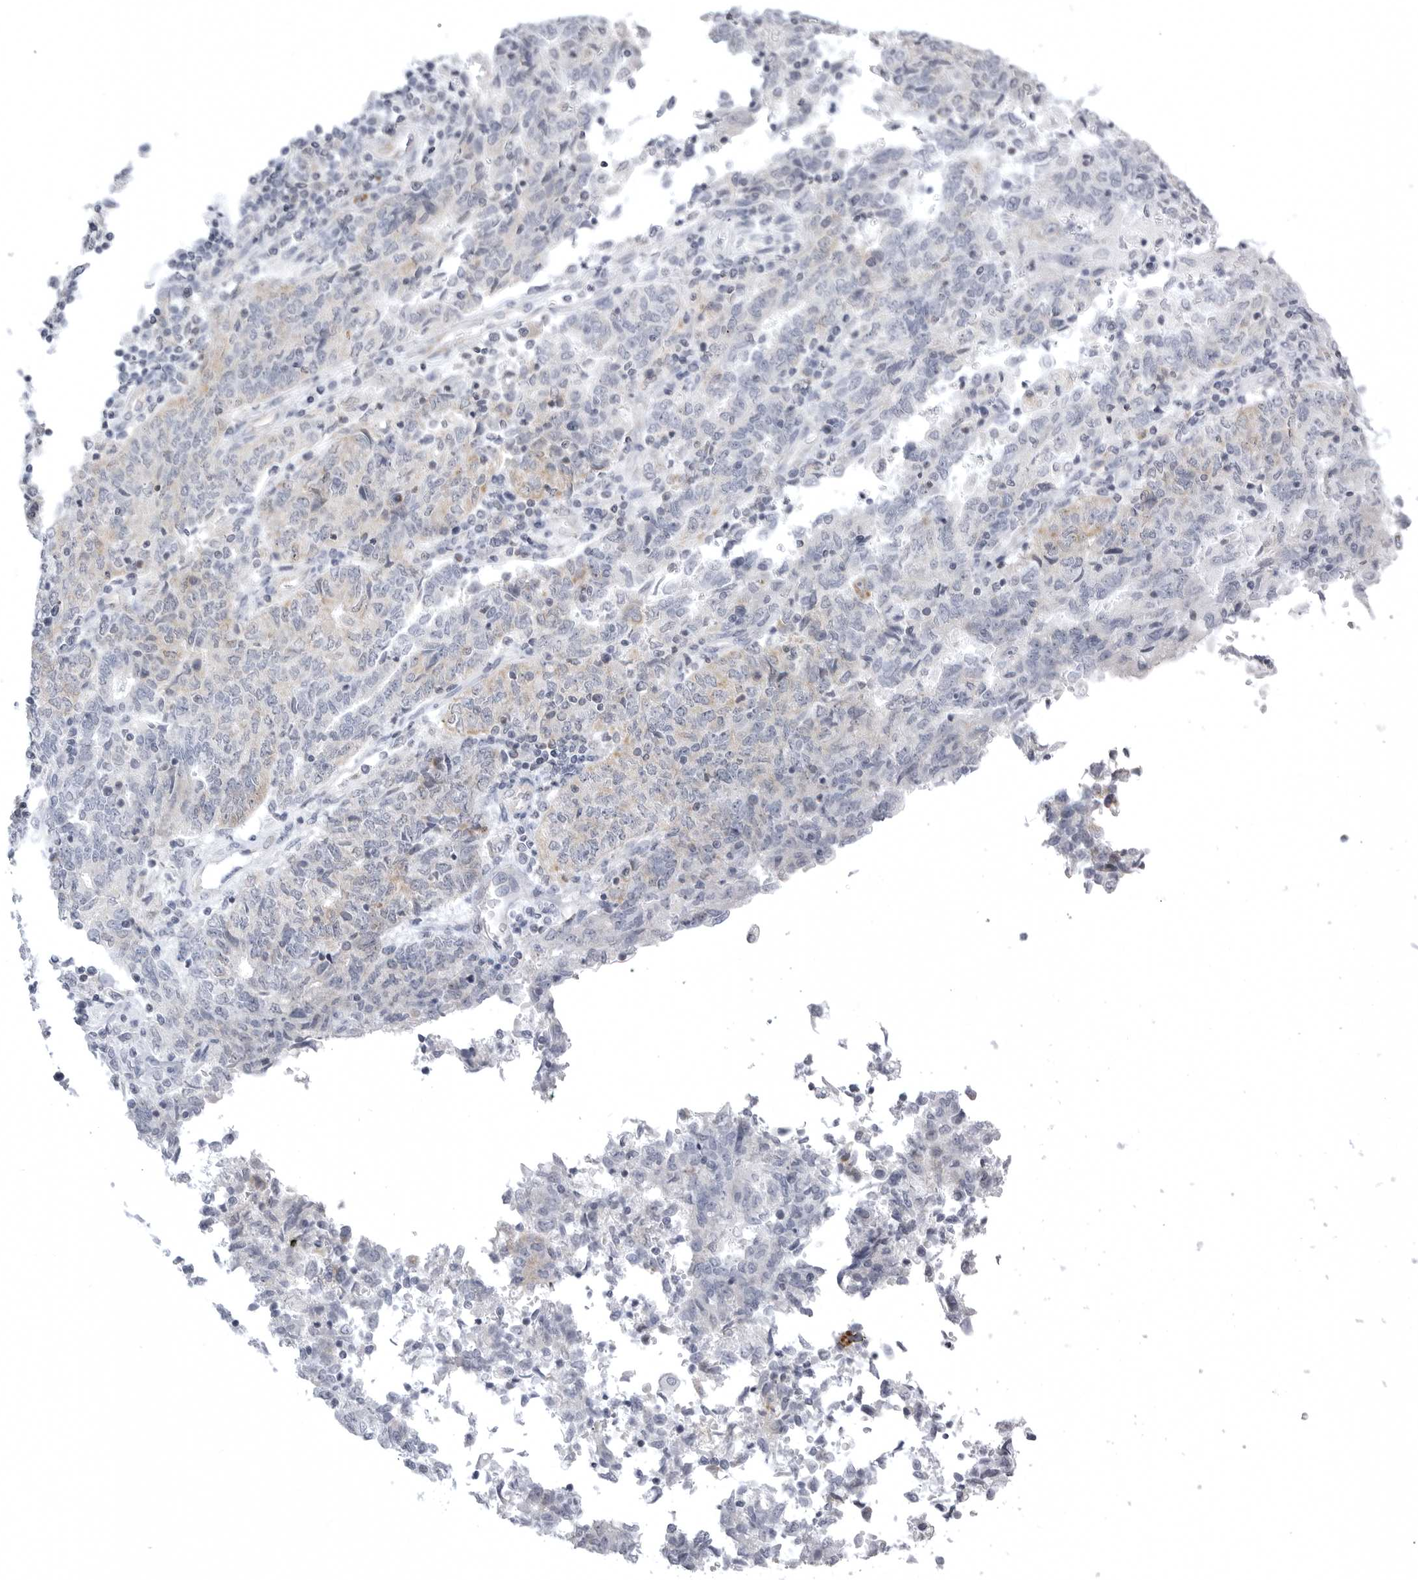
{"staining": {"intensity": "negative", "quantity": "none", "location": "none"}, "tissue": "endometrial cancer", "cell_type": "Tumor cells", "image_type": "cancer", "snomed": [{"axis": "morphology", "description": "Adenocarcinoma, NOS"}, {"axis": "topography", "description": "Endometrium"}], "caption": "IHC of human endometrial cancer reveals no expression in tumor cells.", "gene": "TUFM", "patient": {"sex": "female", "age": 80}}